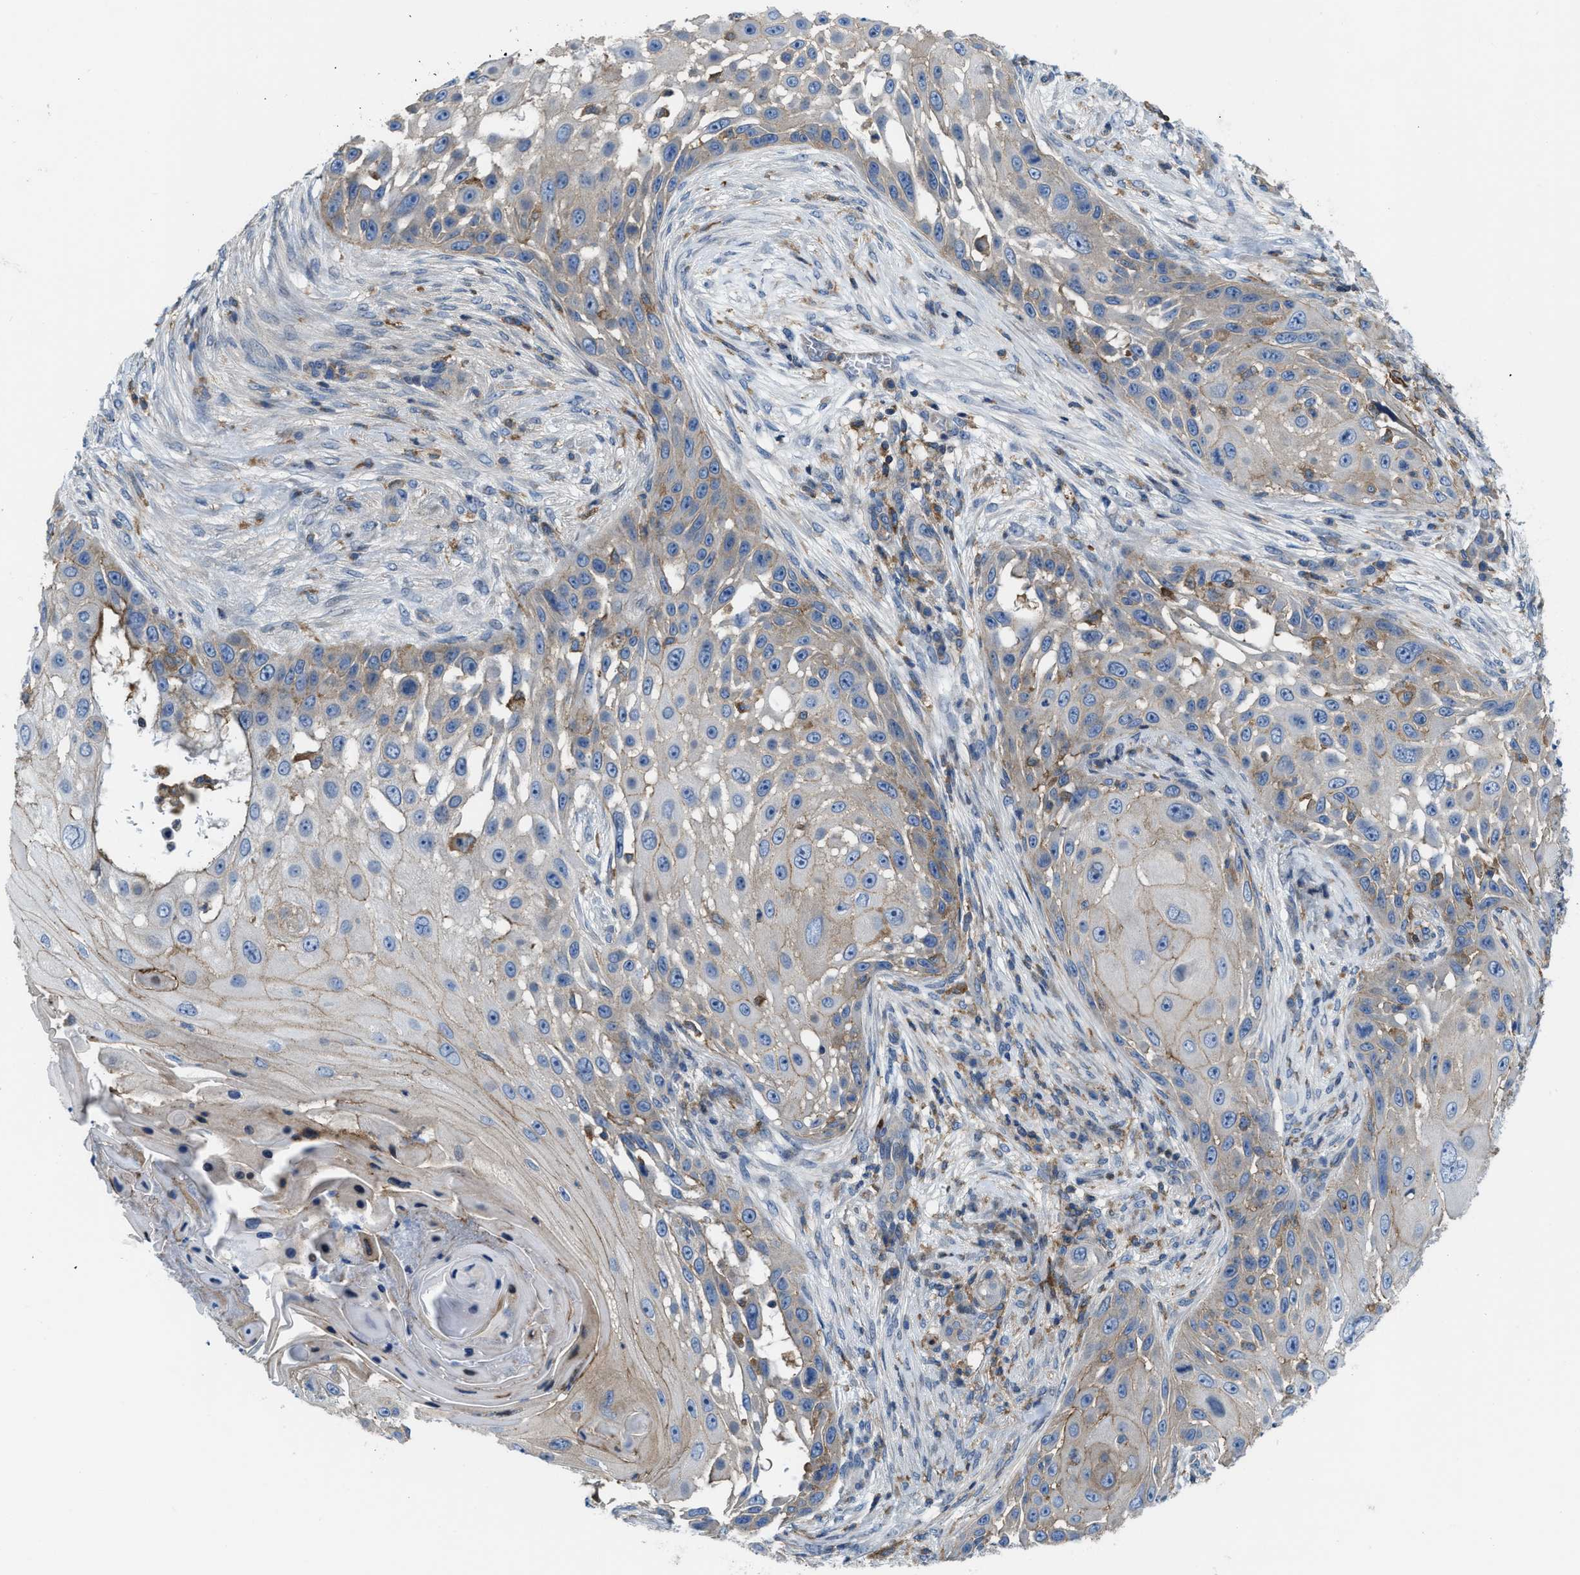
{"staining": {"intensity": "weak", "quantity": "<25%", "location": "cytoplasmic/membranous"}, "tissue": "skin cancer", "cell_type": "Tumor cells", "image_type": "cancer", "snomed": [{"axis": "morphology", "description": "Squamous cell carcinoma, NOS"}, {"axis": "topography", "description": "Skin"}], "caption": "A photomicrograph of human skin cancer is negative for staining in tumor cells.", "gene": "MYO18A", "patient": {"sex": "female", "age": 44}}